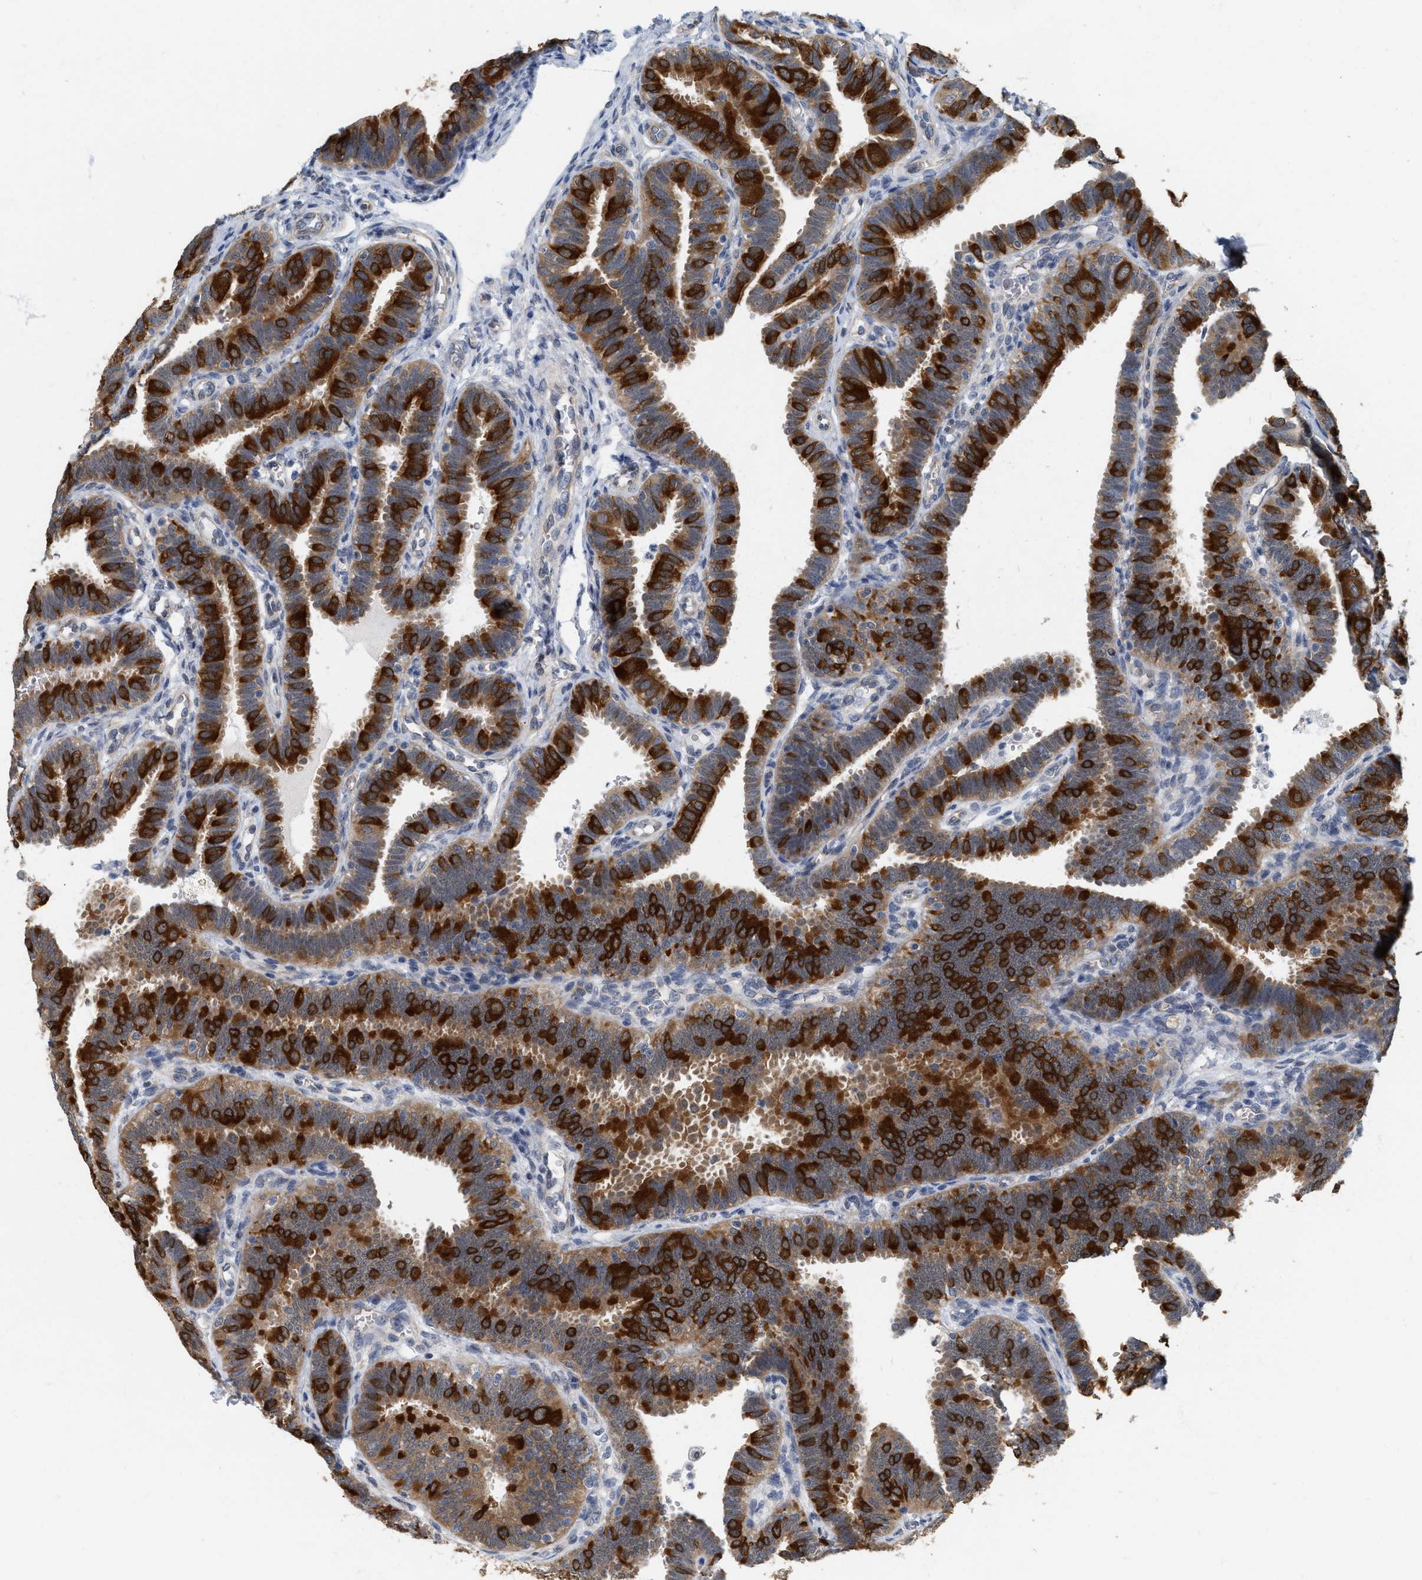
{"staining": {"intensity": "strong", "quantity": ">75%", "location": "cytoplasmic/membranous"}, "tissue": "fallopian tube", "cell_type": "Glandular cells", "image_type": "normal", "snomed": [{"axis": "morphology", "description": "Normal tissue, NOS"}, {"axis": "topography", "description": "Fallopian tube"}, {"axis": "topography", "description": "Placenta"}], "caption": "Fallopian tube was stained to show a protein in brown. There is high levels of strong cytoplasmic/membranous positivity in about >75% of glandular cells. Immunohistochemistry (ihc) stains the protein of interest in brown and the nuclei are stained blue.", "gene": "RUVBL1", "patient": {"sex": "female", "age": 34}}